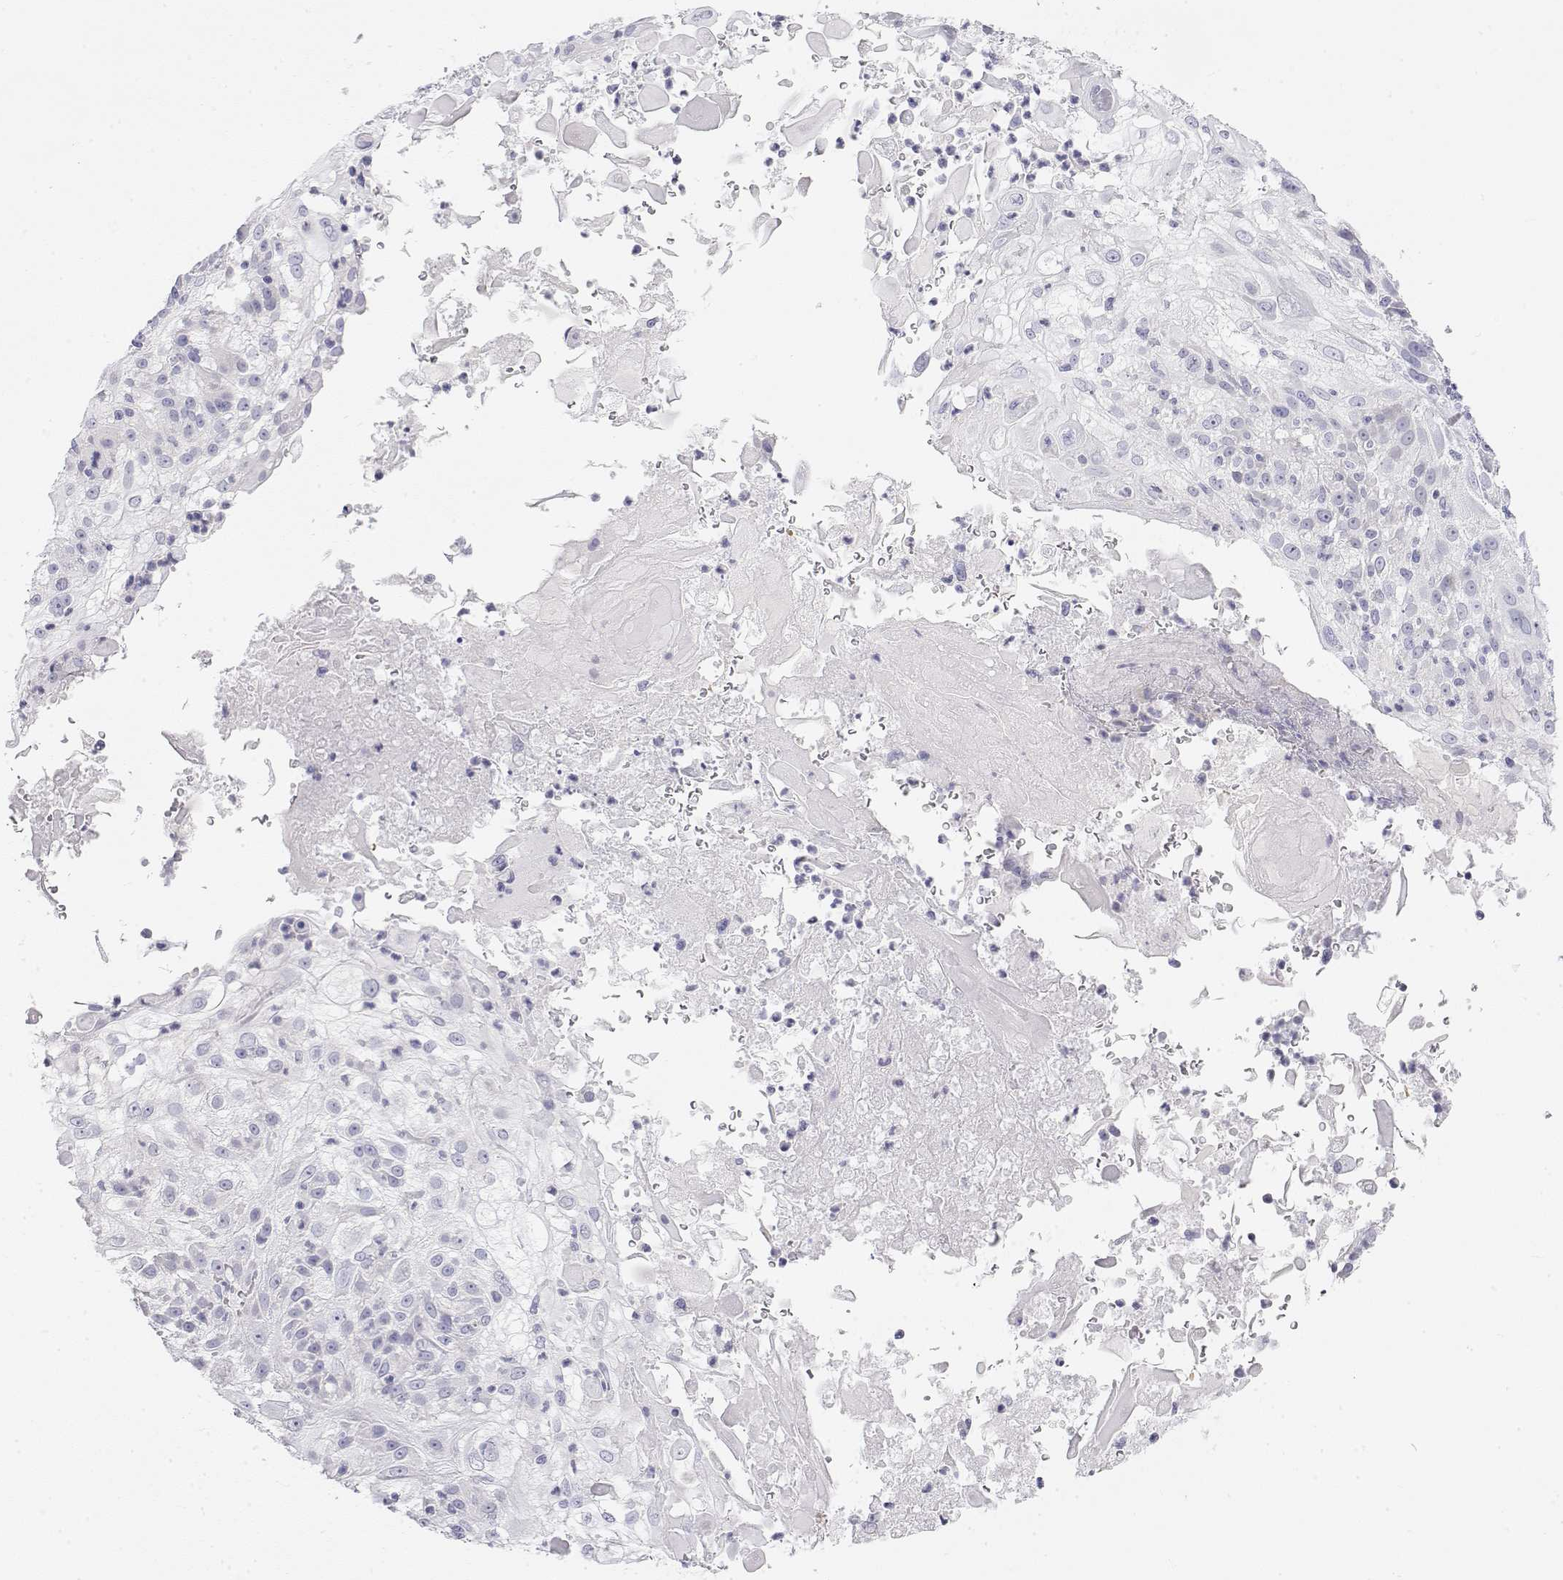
{"staining": {"intensity": "negative", "quantity": "none", "location": "none"}, "tissue": "skin cancer", "cell_type": "Tumor cells", "image_type": "cancer", "snomed": [{"axis": "morphology", "description": "Normal tissue, NOS"}, {"axis": "morphology", "description": "Squamous cell carcinoma, NOS"}, {"axis": "topography", "description": "Skin"}], "caption": "IHC micrograph of neoplastic tissue: human skin cancer stained with DAB (3,3'-diaminobenzidine) shows no significant protein expression in tumor cells.", "gene": "MISP", "patient": {"sex": "female", "age": 83}}